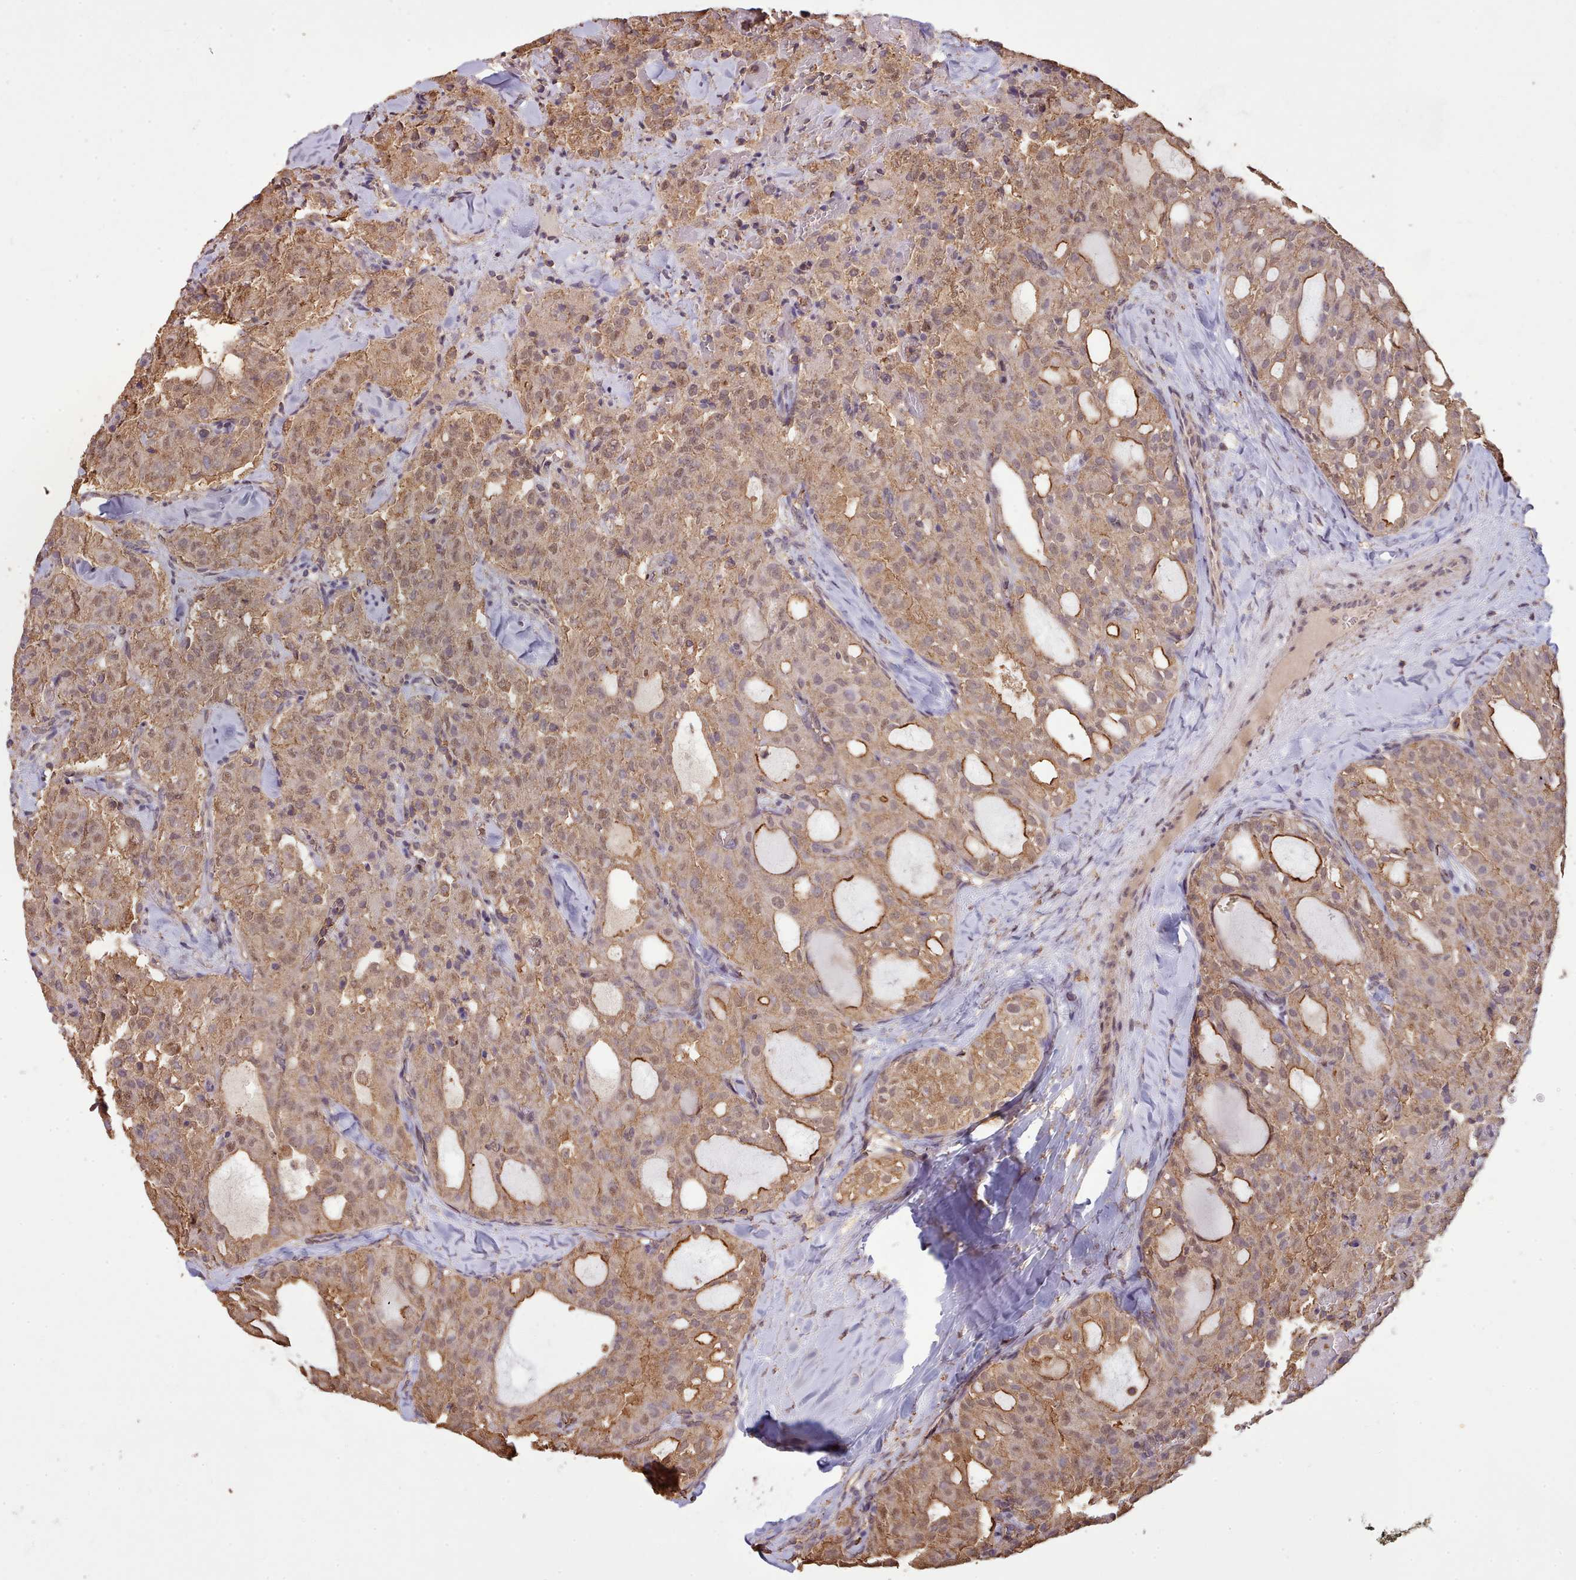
{"staining": {"intensity": "moderate", "quantity": ">75%", "location": "cytoplasmic/membranous,nuclear"}, "tissue": "thyroid cancer", "cell_type": "Tumor cells", "image_type": "cancer", "snomed": [{"axis": "morphology", "description": "Follicular adenoma carcinoma, NOS"}, {"axis": "topography", "description": "Thyroid gland"}], "caption": "Tumor cells display moderate cytoplasmic/membranous and nuclear expression in about >75% of cells in thyroid cancer.", "gene": "METRN", "patient": {"sex": "male", "age": 75}}